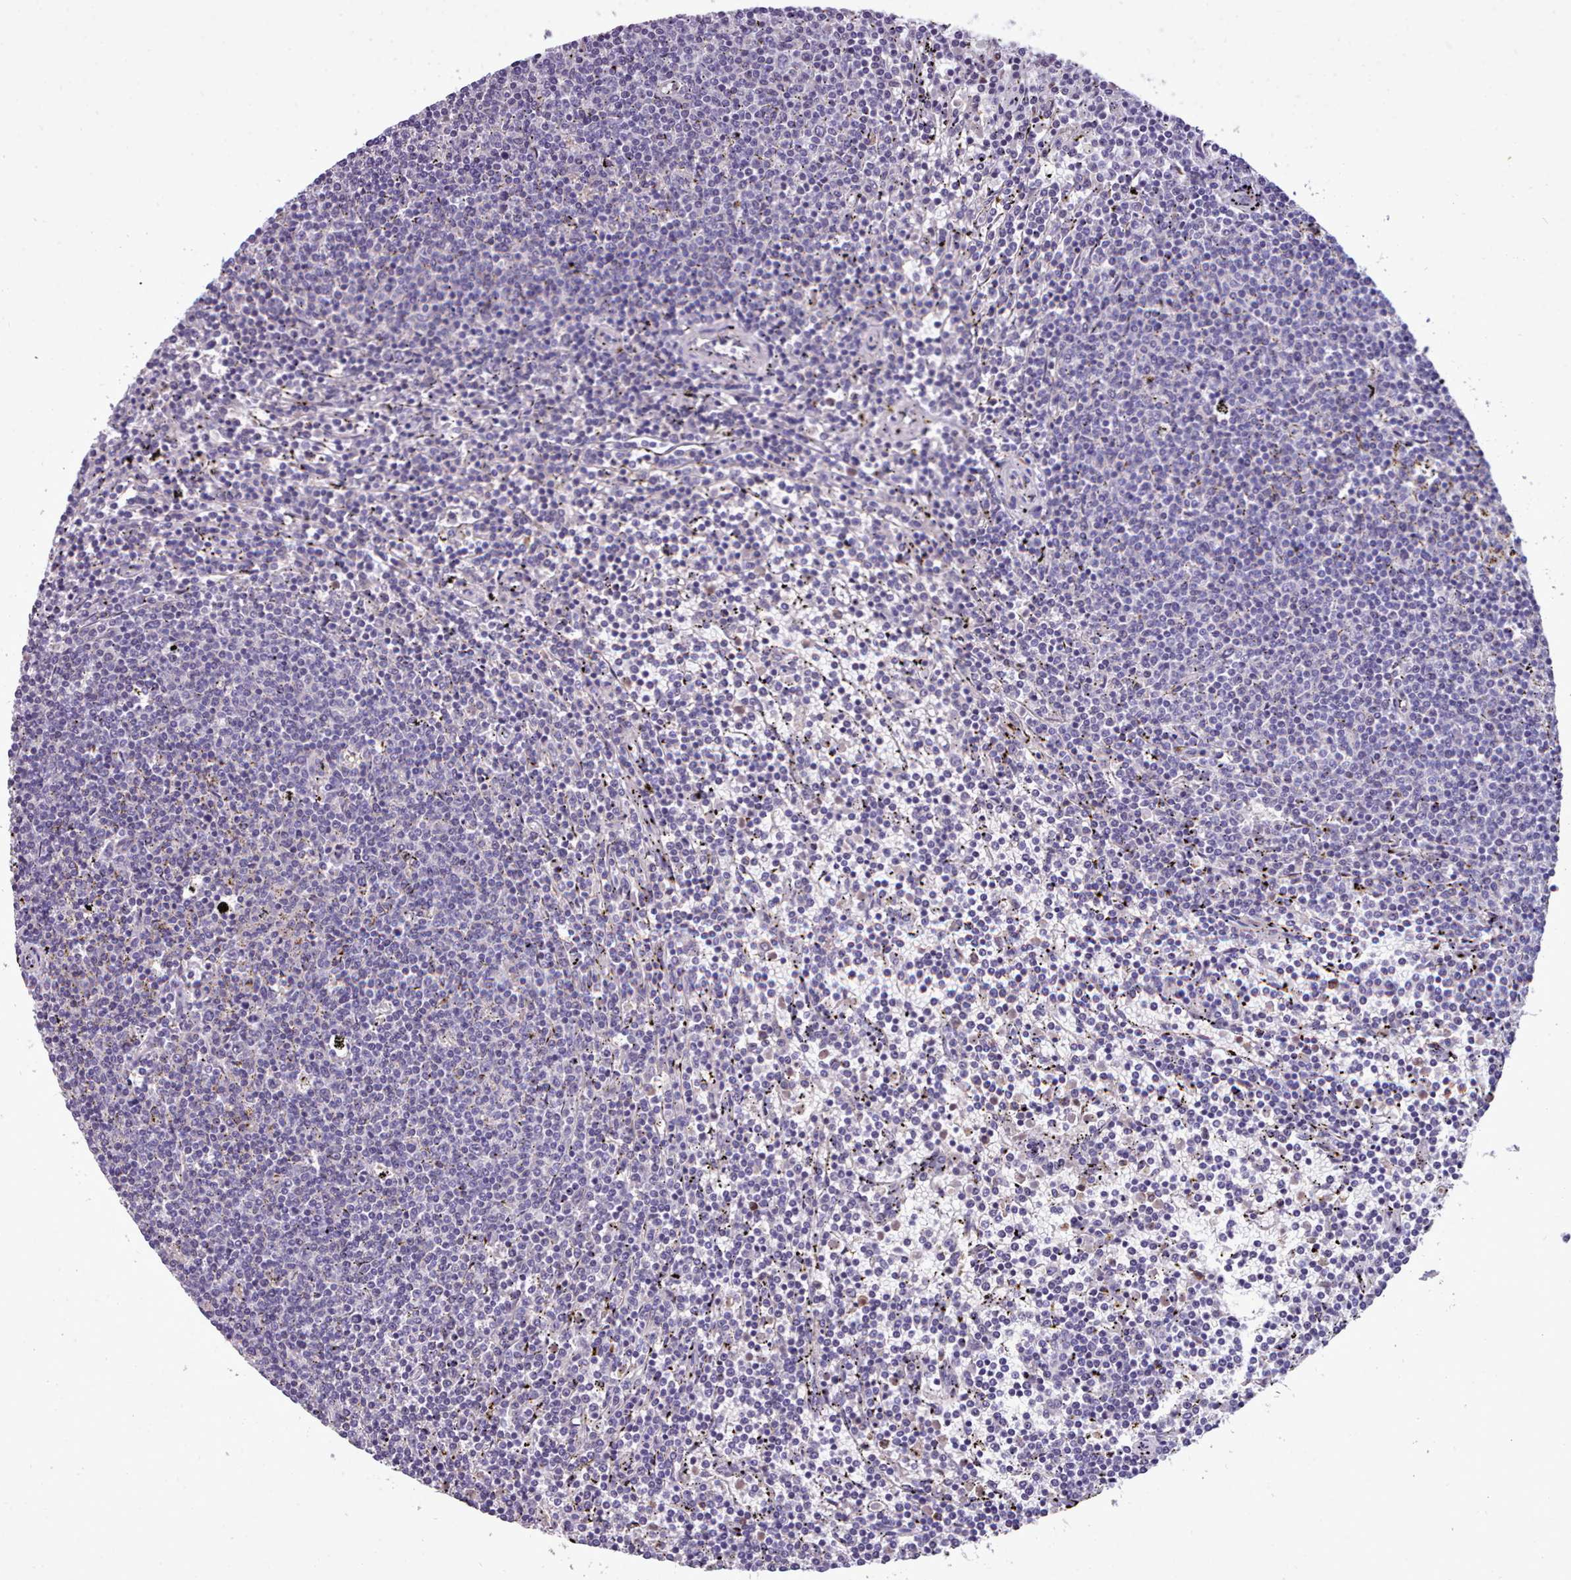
{"staining": {"intensity": "negative", "quantity": "none", "location": "none"}, "tissue": "lymphoma", "cell_type": "Tumor cells", "image_type": "cancer", "snomed": [{"axis": "morphology", "description": "Malignant lymphoma, non-Hodgkin's type, Low grade"}, {"axis": "topography", "description": "Spleen"}], "caption": "Immunohistochemical staining of low-grade malignant lymphoma, non-Hodgkin's type demonstrates no significant expression in tumor cells. (DAB (3,3'-diaminobenzidine) immunohistochemistry visualized using brightfield microscopy, high magnification).", "gene": "KCTD16", "patient": {"sex": "female", "age": 50}}